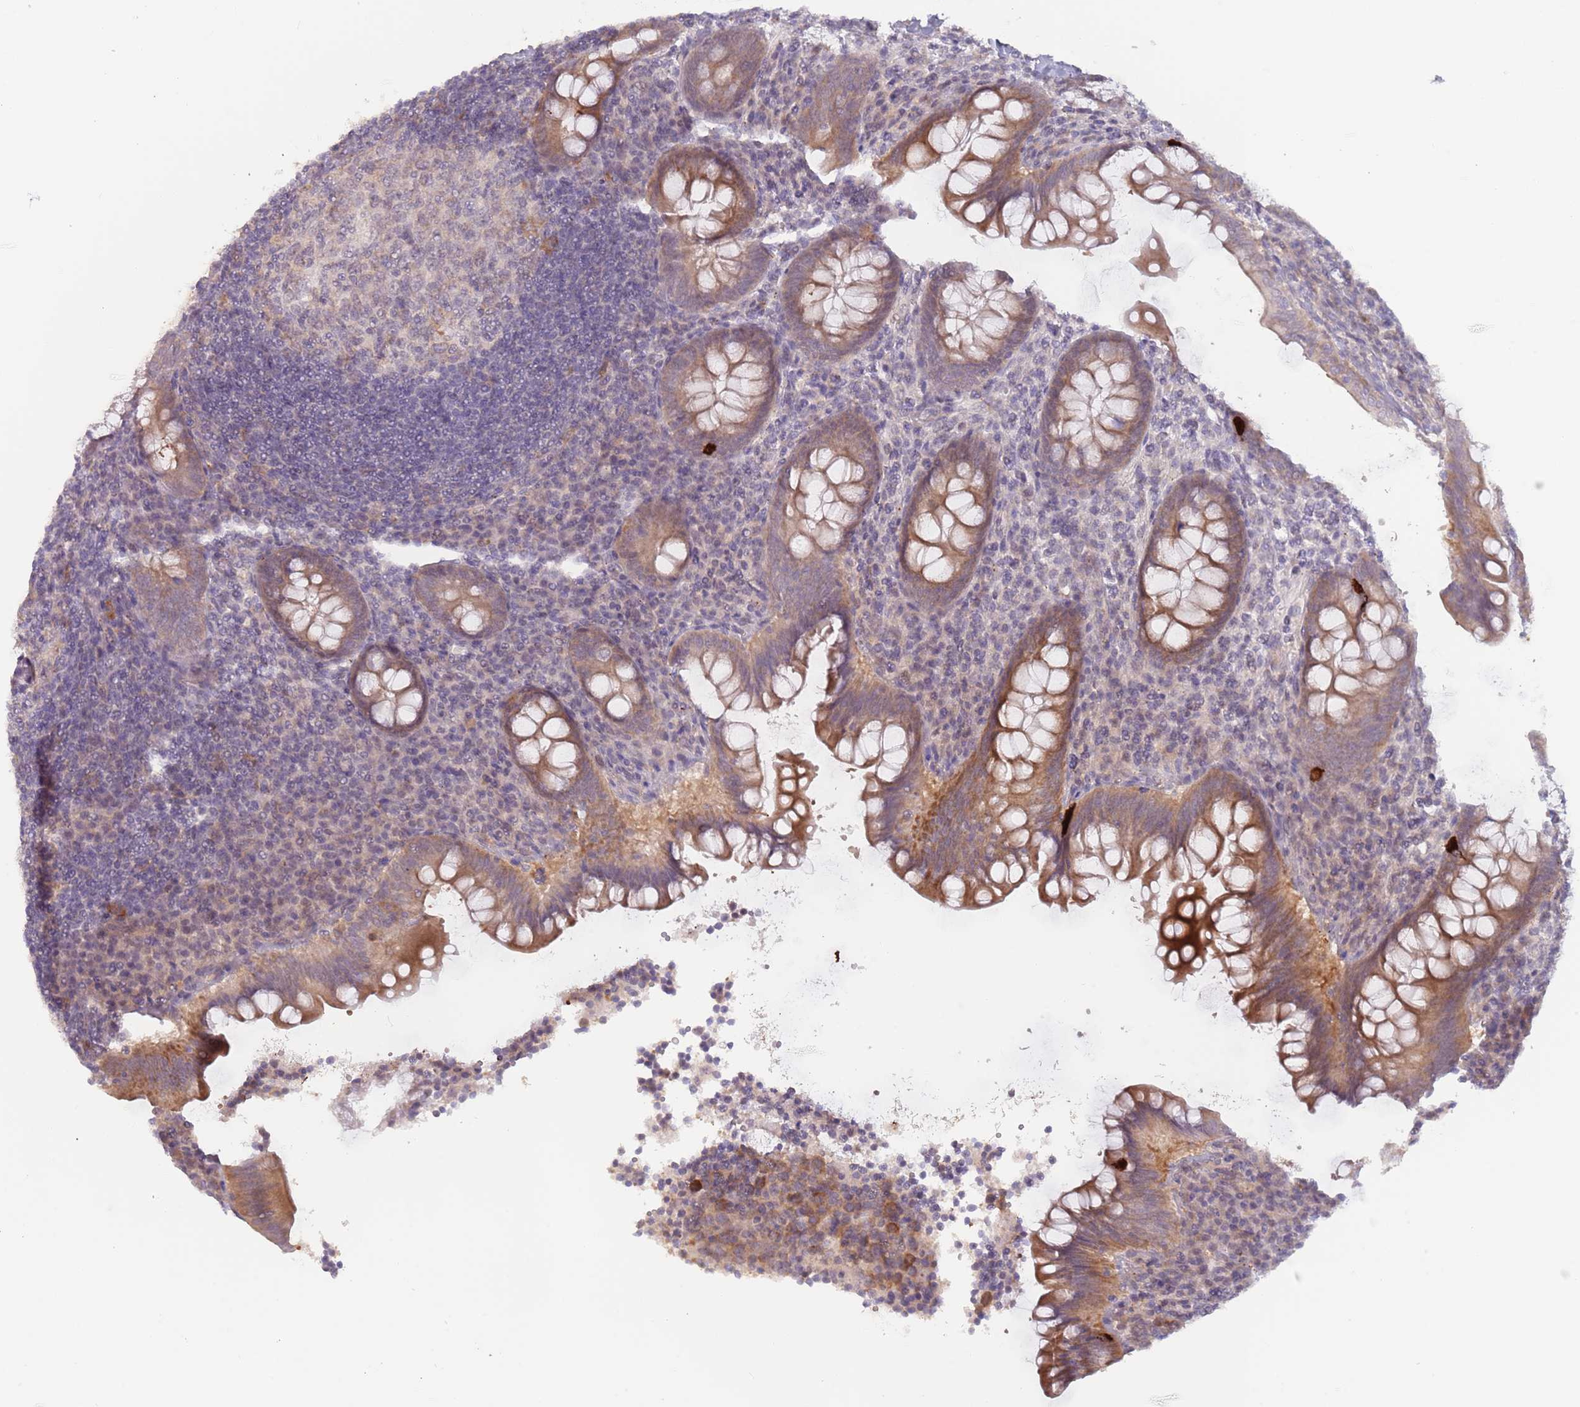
{"staining": {"intensity": "strong", "quantity": ">75%", "location": "cytoplasmic/membranous"}, "tissue": "appendix", "cell_type": "Glandular cells", "image_type": "normal", "snomed": [{"axis": "morphology", "description": "Normal tissue, NOS"}, {"axis": "topography", "description": "Appendix"}], "caption": "Brown immunohistochemical staining in unremarkable appendix reveals strong cytoplasmic/membranous positivity in approximately >75% of glandular cells.", "gene": "LDHD", "patient": {"sex": "female", "age": 33}}